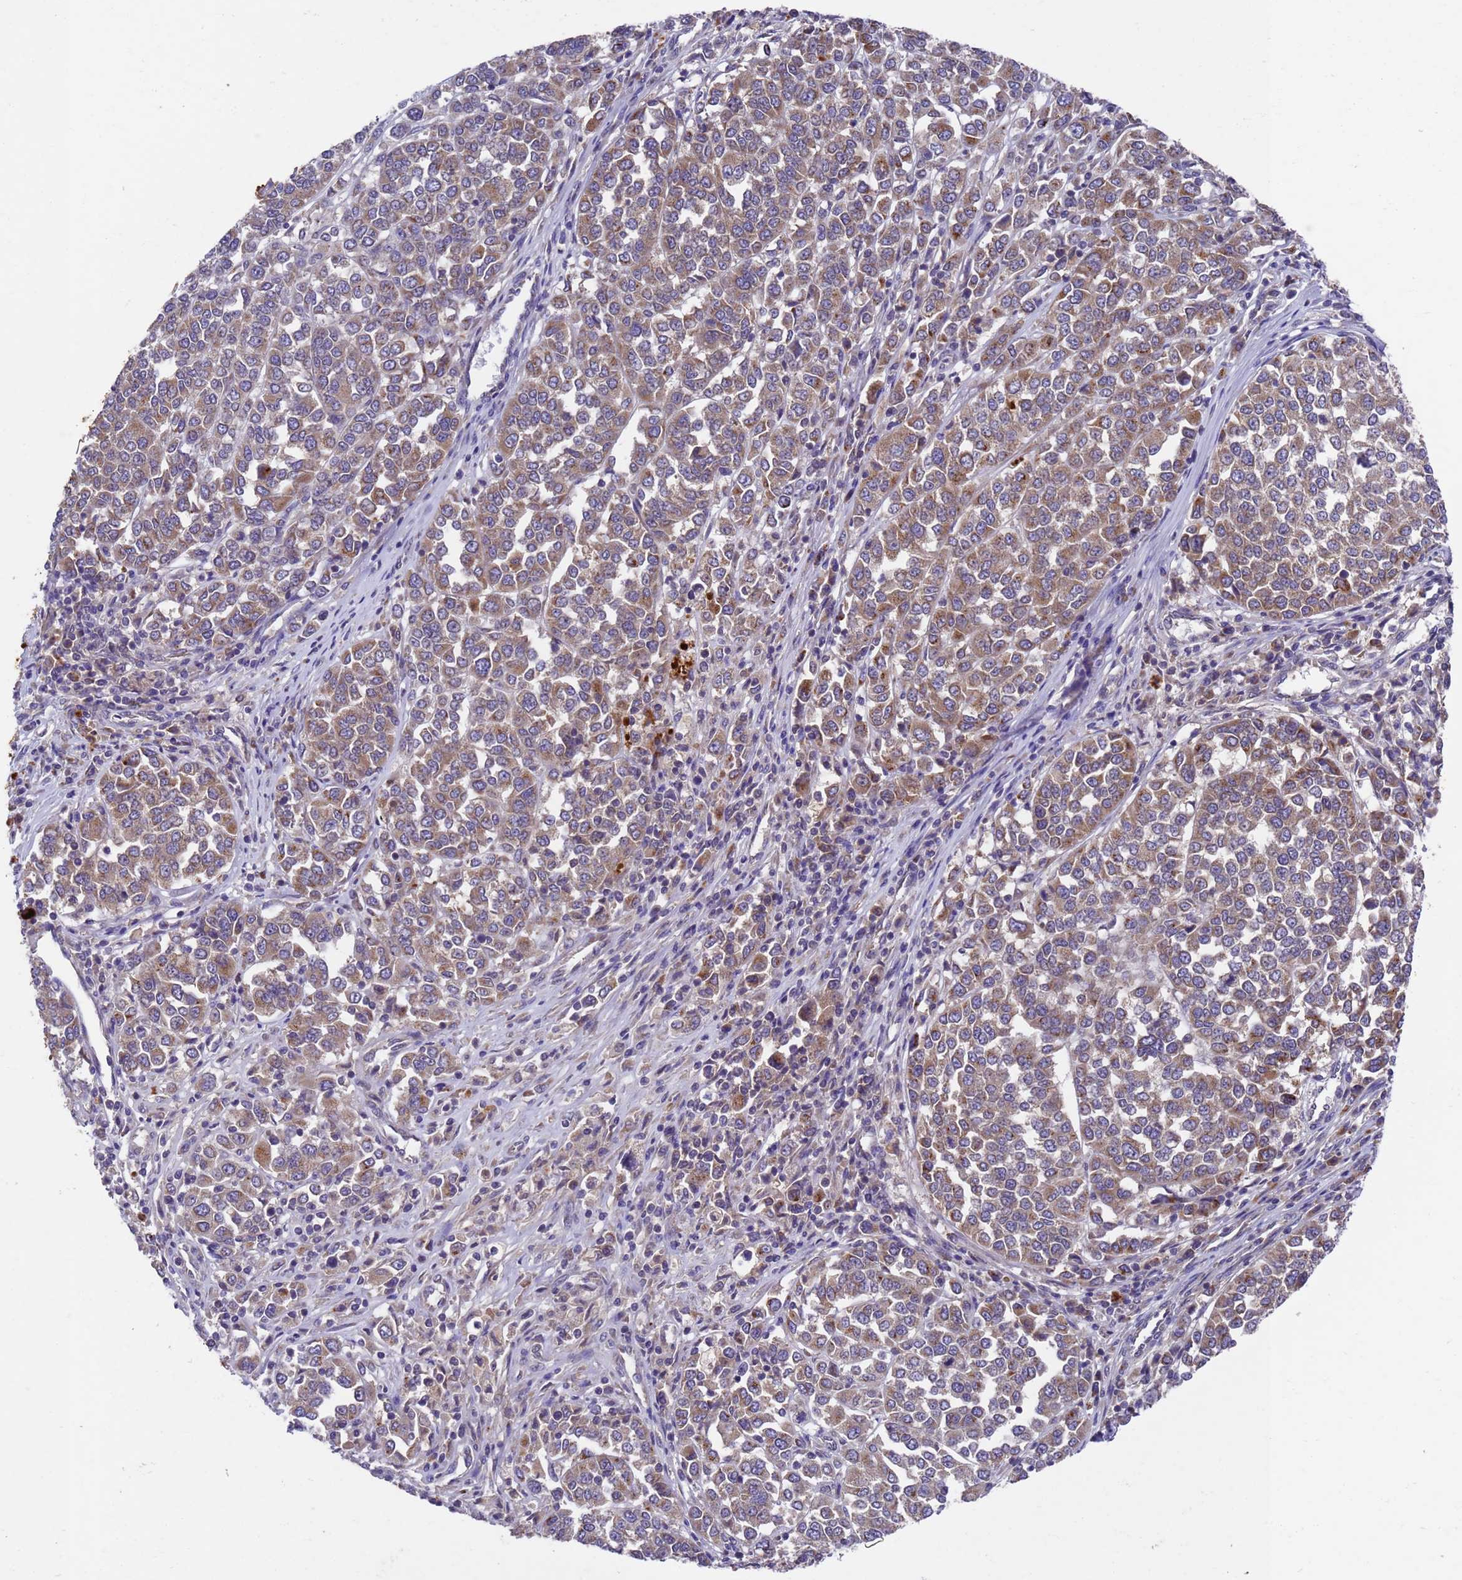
{"staining": {"intensity": "moderate", "quantity": "25%-75%", "location": "cytoplasmic/membranous"}, "tissue": "melanoma", "cell_type": "Tumor cells", "image_type": "cancer", "snomed": [{"axis": "morphology", "description": "Malignant melanoma, Metastatic site"}, {"axis": "topography", "description": "Lymph node"}], "caption": "Human malignant melanoma (metastatic site) stained with a brown dye shows moderate cytoplasmic/membranous positive expression in about 25%-75% of tumor cells.", "gene": "DCAF12L2", "patient": {"sex": "male", "age": 44}}